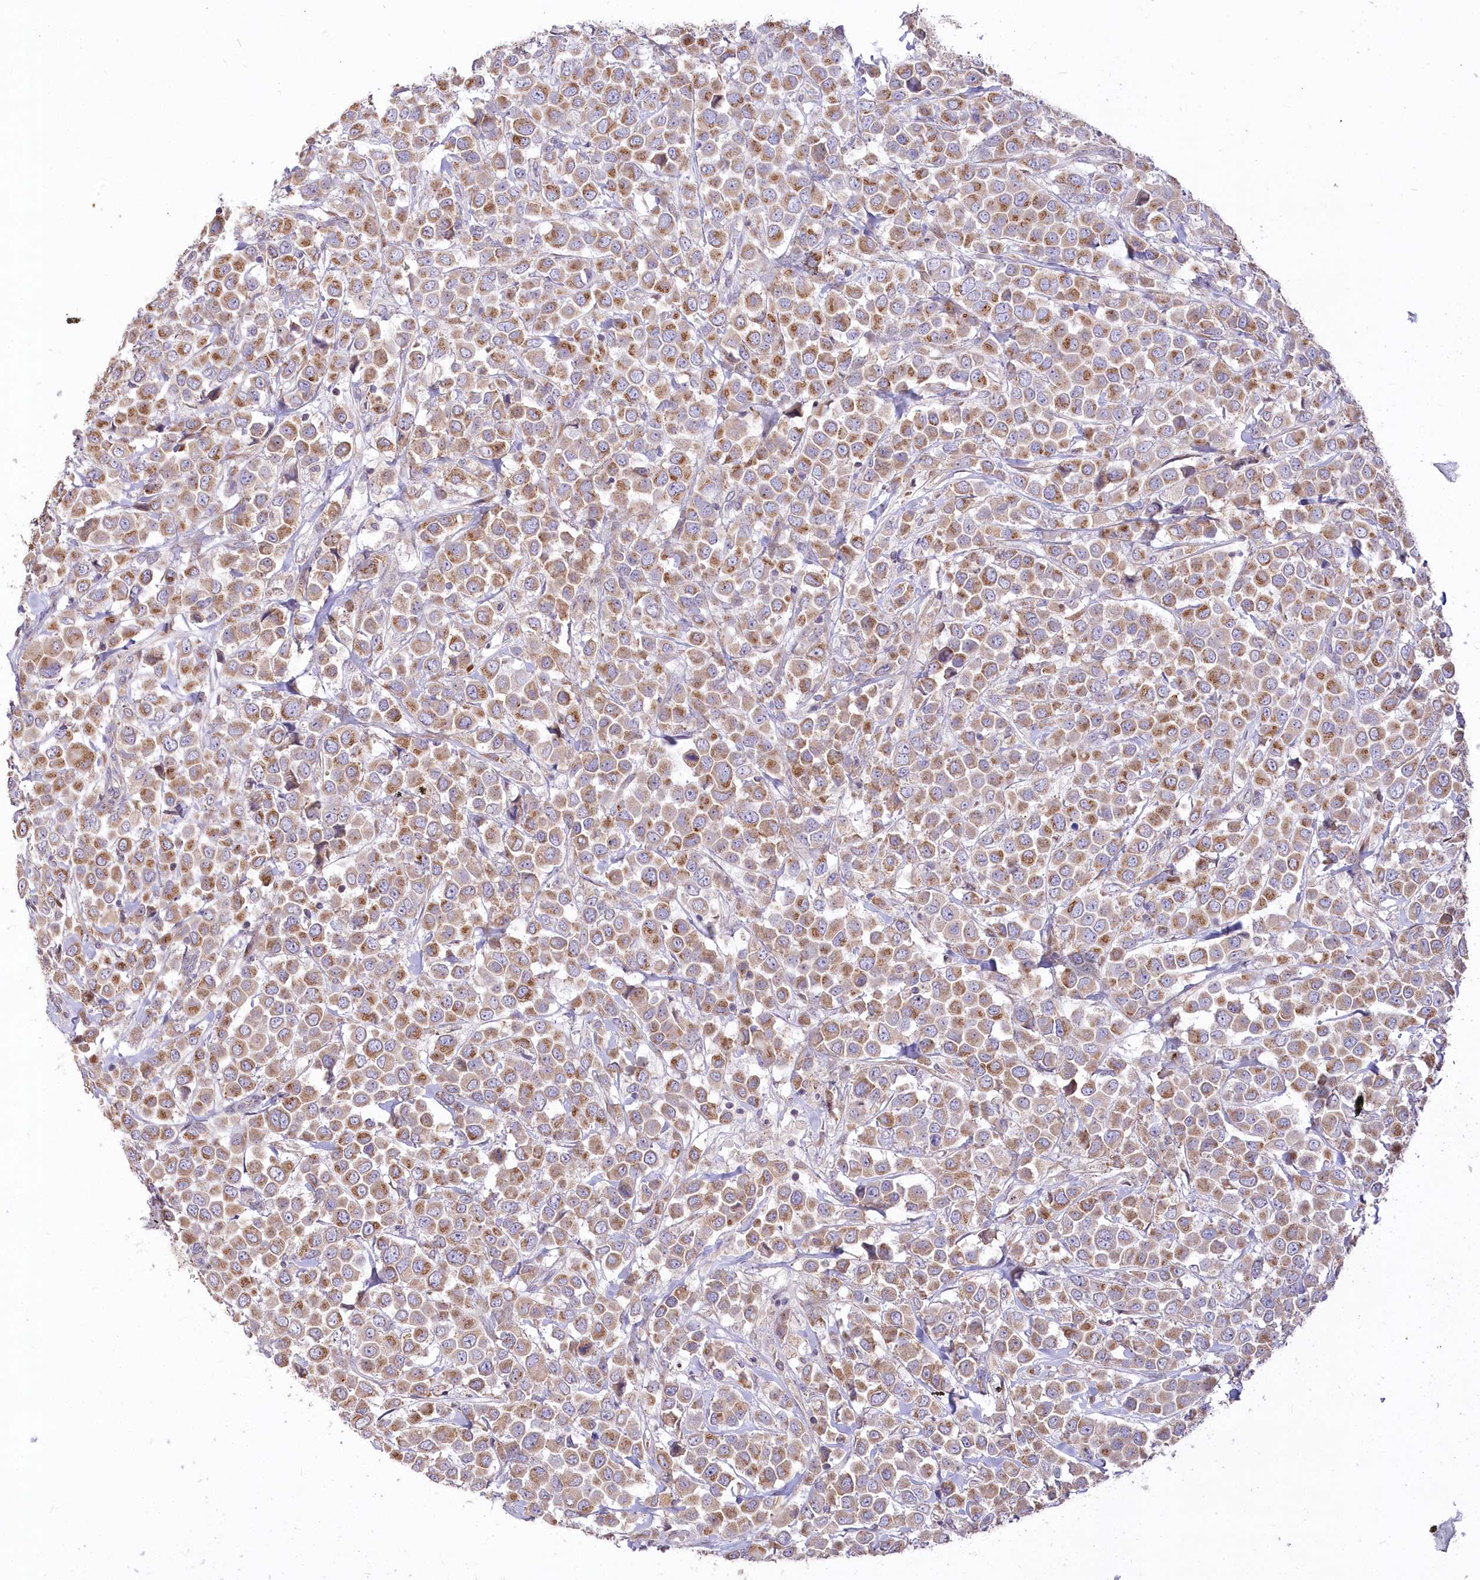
{"staining": {"intensity": "moderate", "quantity": ">75%", "location": "cytoplasmic/membranous"}, "tissue": "breast cancer", "cell_type": "Tumor cells", "image_type": "cancer", "snomed": [{"axis": "morphology", "description": "Duct carcinoma"}, {"axis": "topography", "description": "Breast"}], "caption": "Immunohistochemical staining of breast infiltrating ductal carcinoma shows medium levels of moderate cytoplasmic/membranous protein staining in approximately >75% of tumor cells.", "gene": "STT3B", "patient": {"sex": "female", "age": 61}}